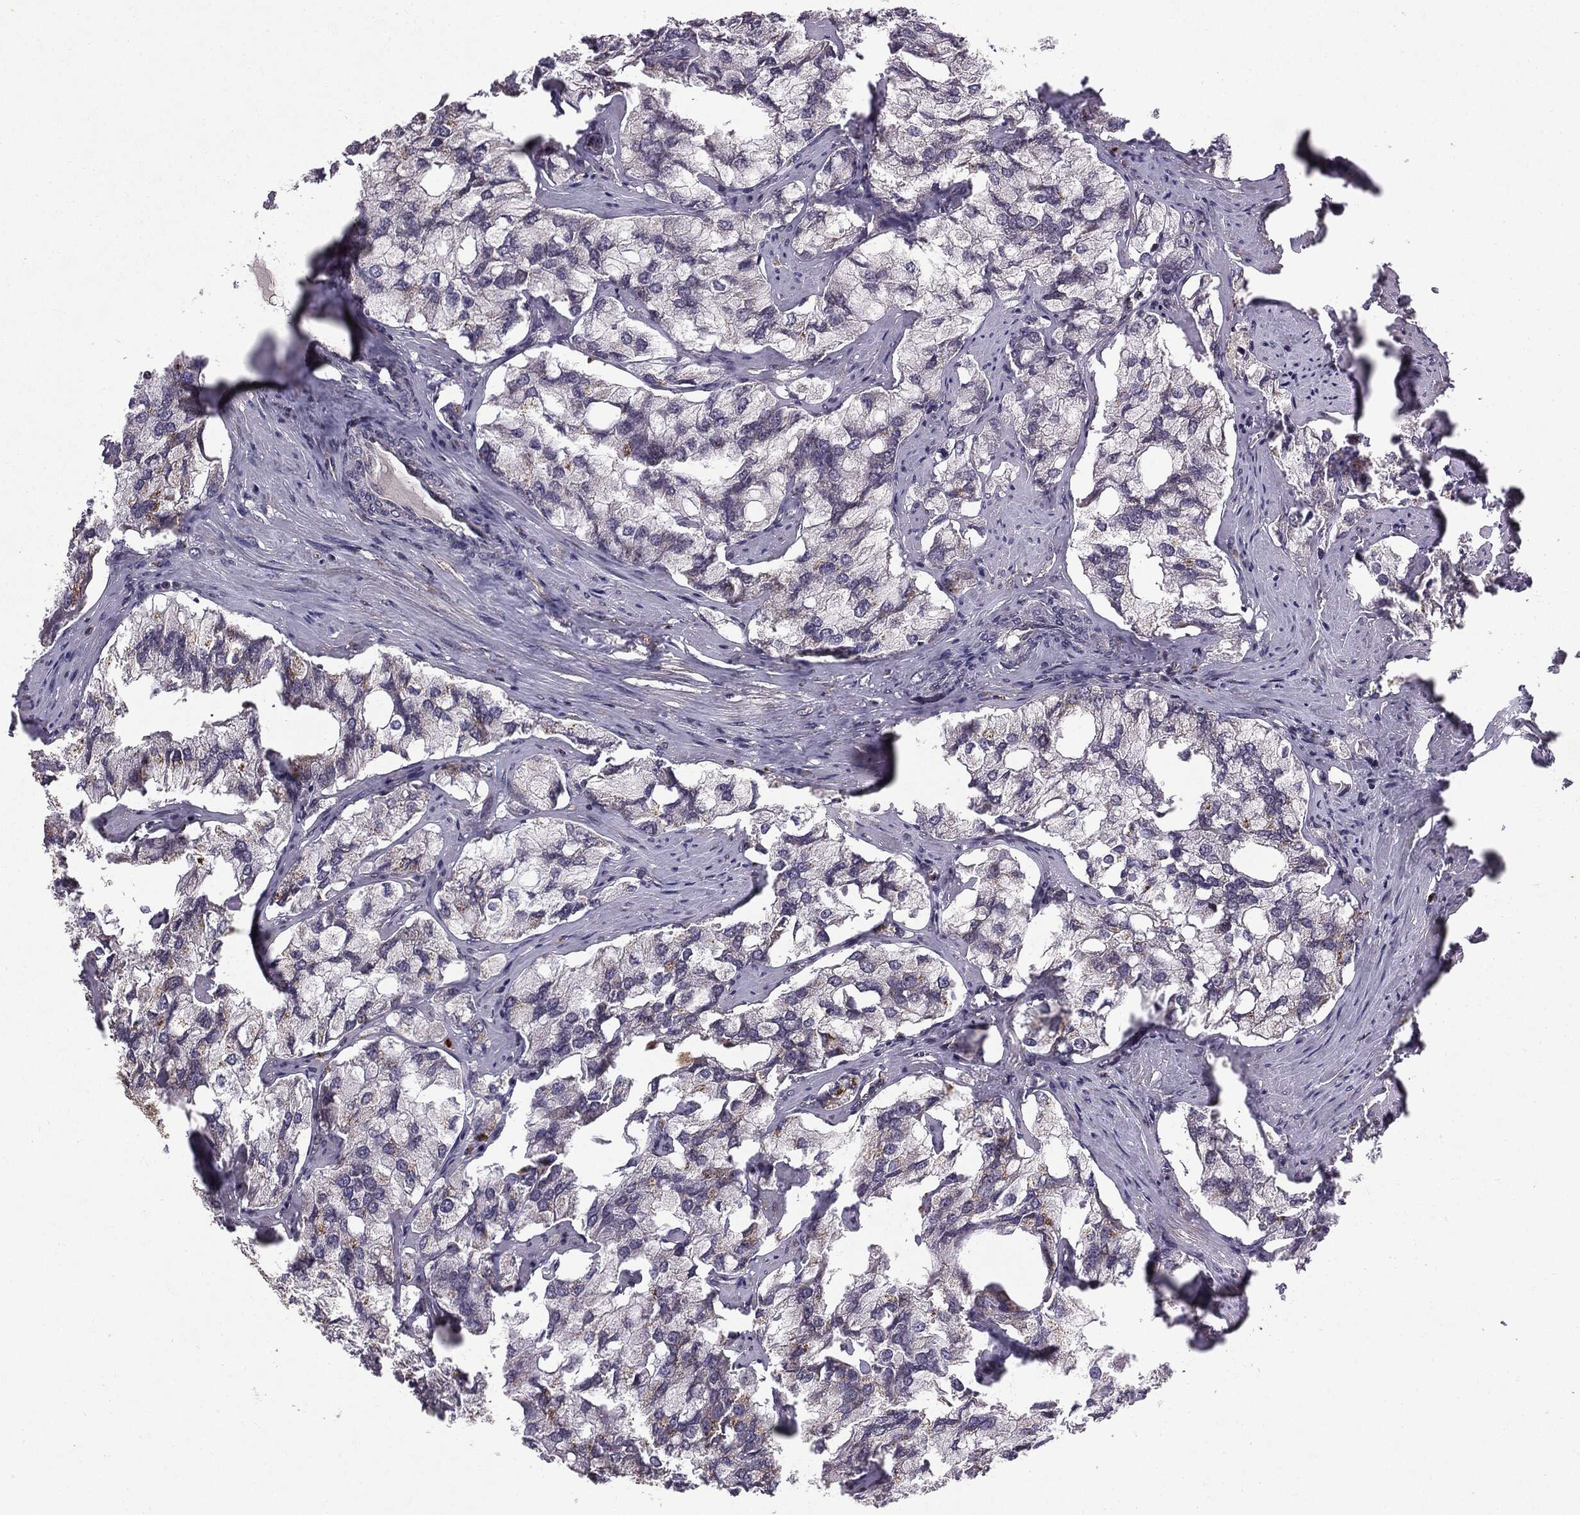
{"staining": {"intensity": "moderate", "quantity": "<25%", "location": "cytoplasmic/membranous"}, "tissue": "prostate cancer", "cell_type": "Tumor cells", "image_type": "cancer", "snomed": [{"axis": "morphology", "description": "Adenocarcinoma, NOS"}, {"axis": "topography", "description": "Prostate and seminal vesicle, NOS"}, {"axis": "topography", "description": "Prostate"}], "caption": "A high-resolution image shows IHC staining of adenocarcinoma (prostate), which reveals moderate cytoplasmic/membranous positivity in approximately <25% of tumor cells.", "gene": "PLPPR2", "patient": {"sex": "male", "age": 64}}